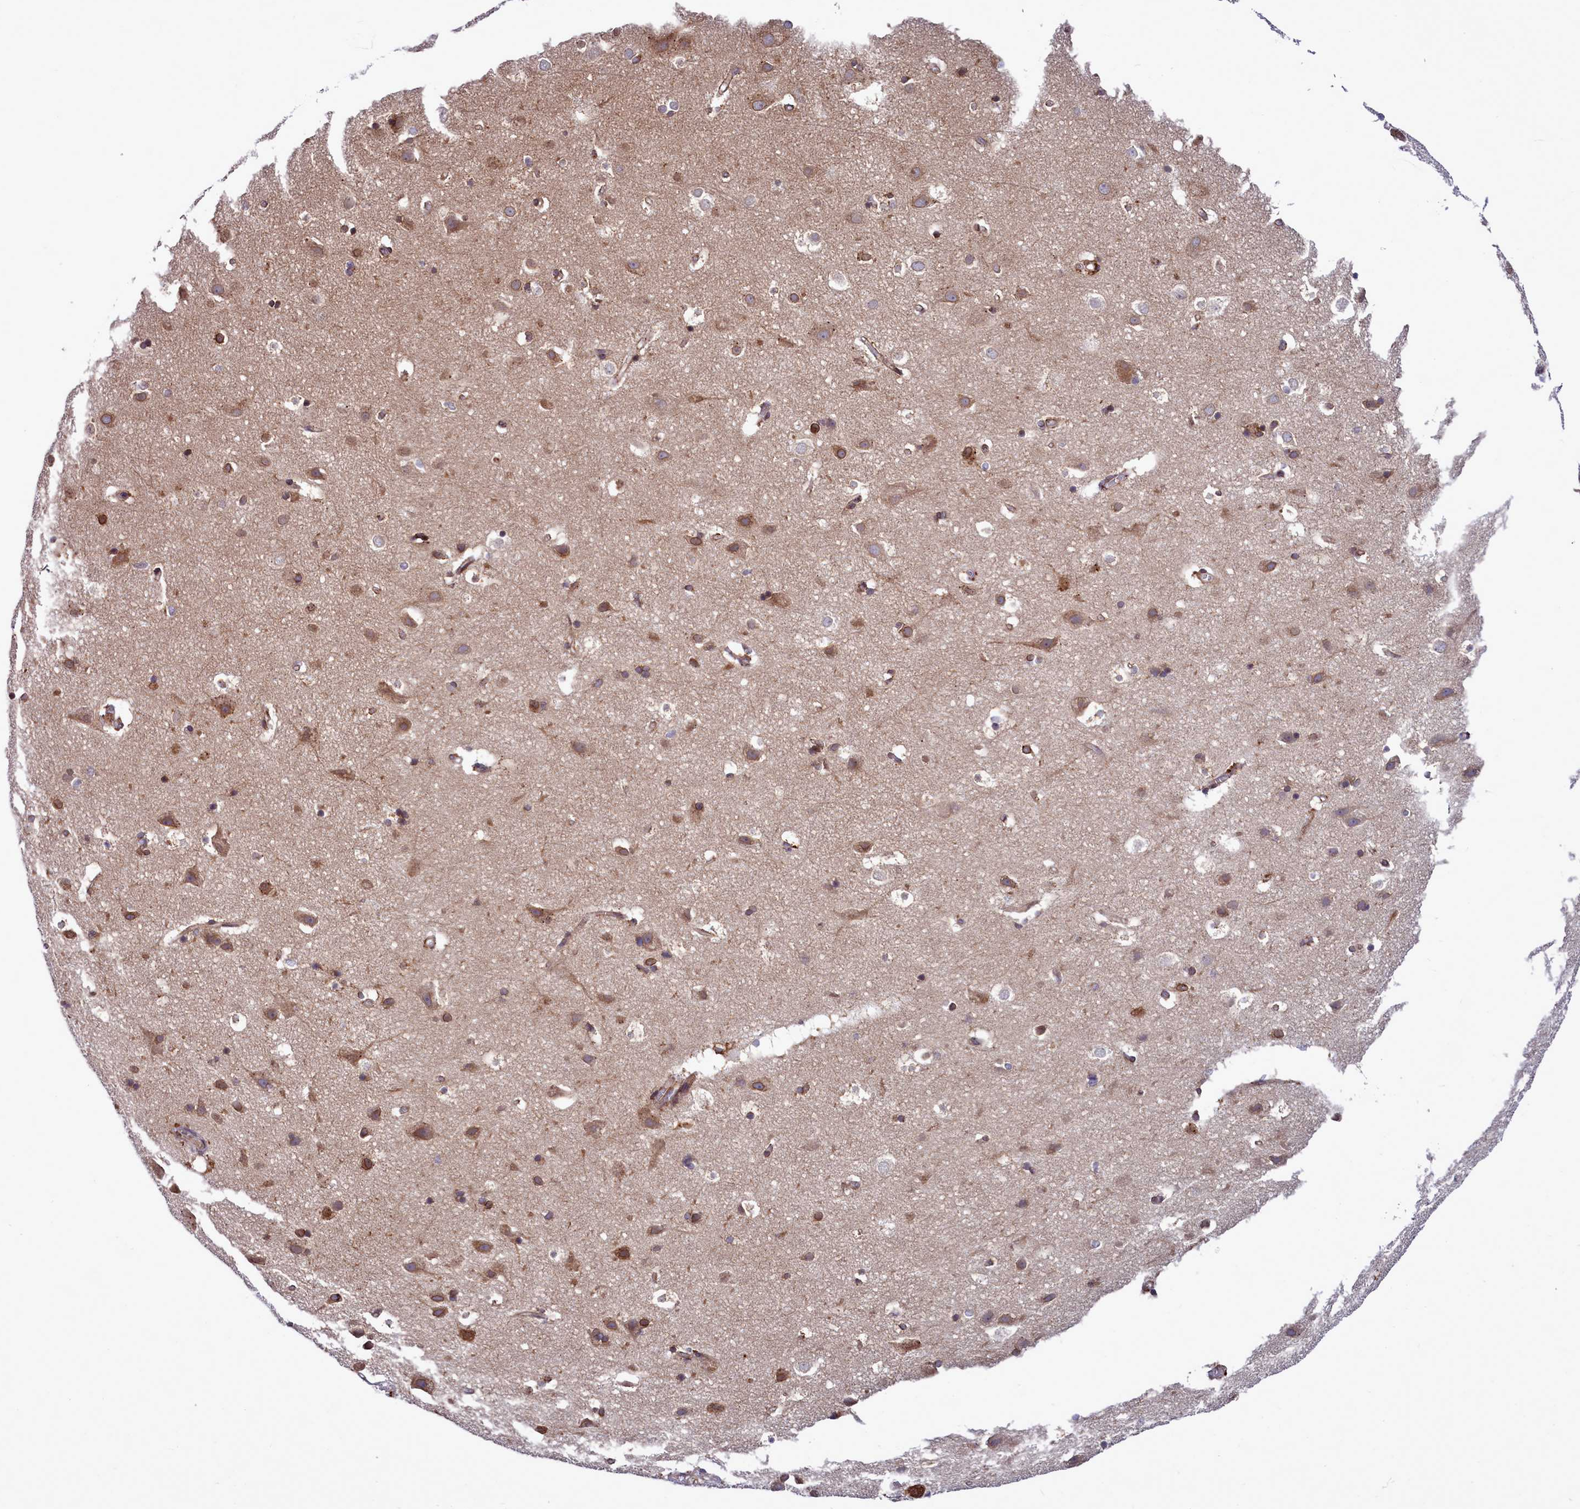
{"staining": {"intensity": "moderate", "quantity": ">75%", "location": "cytoplasmic/membranous"}, "tissue": "cerebral cortex", "cell_type": "Endothelial cells", "image_type": "normal", "snomed": [{"axis": "morphology", "description": "Normal tissue, NOS"}, {"axis": "topography", "description": "Cerebral cortex"}], "caption": "A photomicrograph of human cerebral cortex stained for a protein exhibits moderate cytoplasmic/membranous brown staining in endothelial cells.", "gene": "RAPGEF4", "patient": {"sex": "male", "age": 54}}